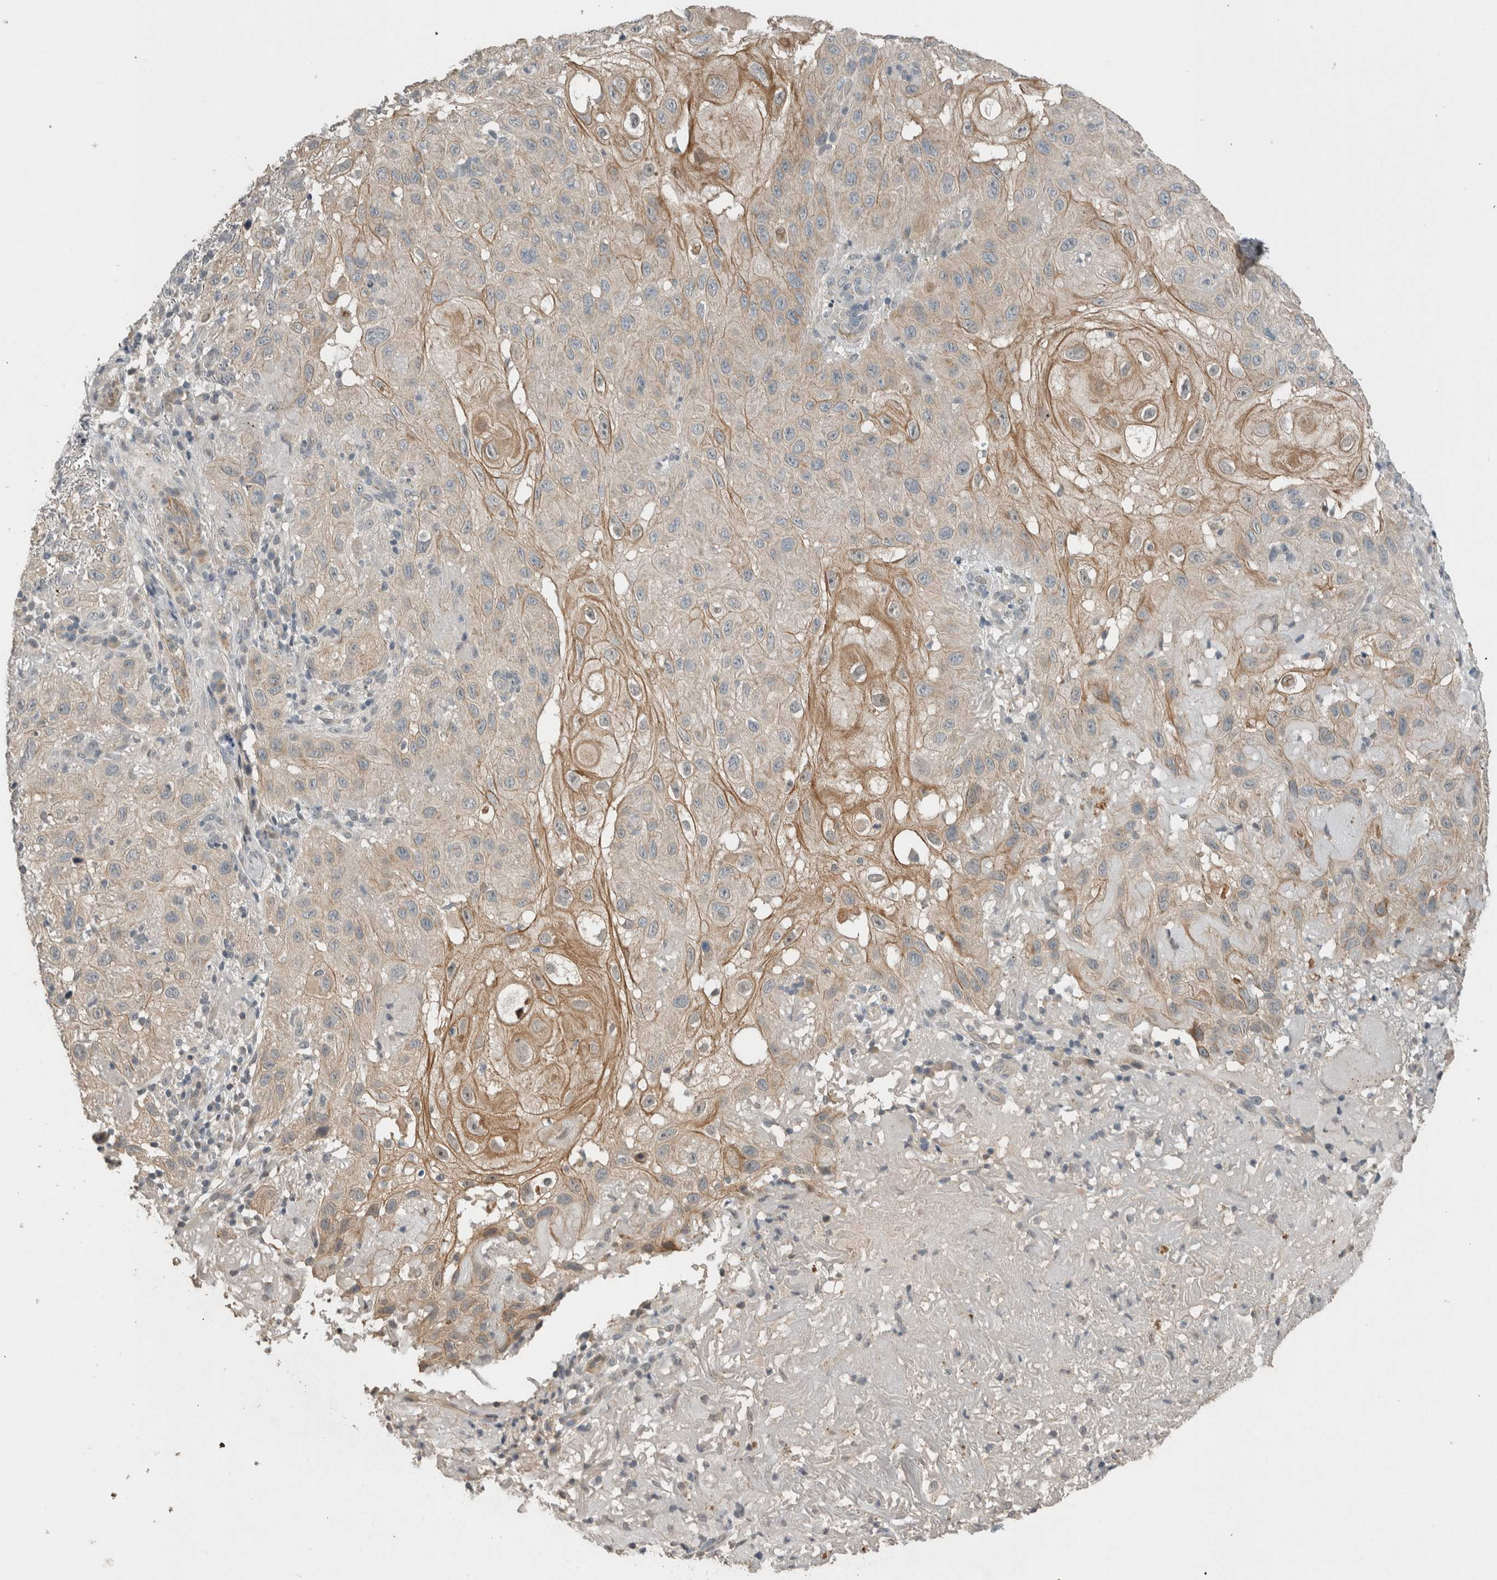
{"staining": {"intensity": "moderate", "quantity": "25%-75%", "location": "cytoplasmic/membranous"}, "tissue": "skin cancer", "cell_type": "Tumor cells", "image_type": "cancer", "snomed": [{"axis": "morphology", "description": "Normal tissue, NOS"}, {"axis": "morphology", "description": "Squamous cell carcinoma, NOS"}, {"axis": "topography", "description": "Skin"}], "caption": "An image of squamous cell carcinoma (skin) stained for a protein demonstrates moderate cytoplasmic/membranous brown staining in tumor cells.", "gene": "ERCC6L2", "patient": {"sex": "female", "age": 96}}